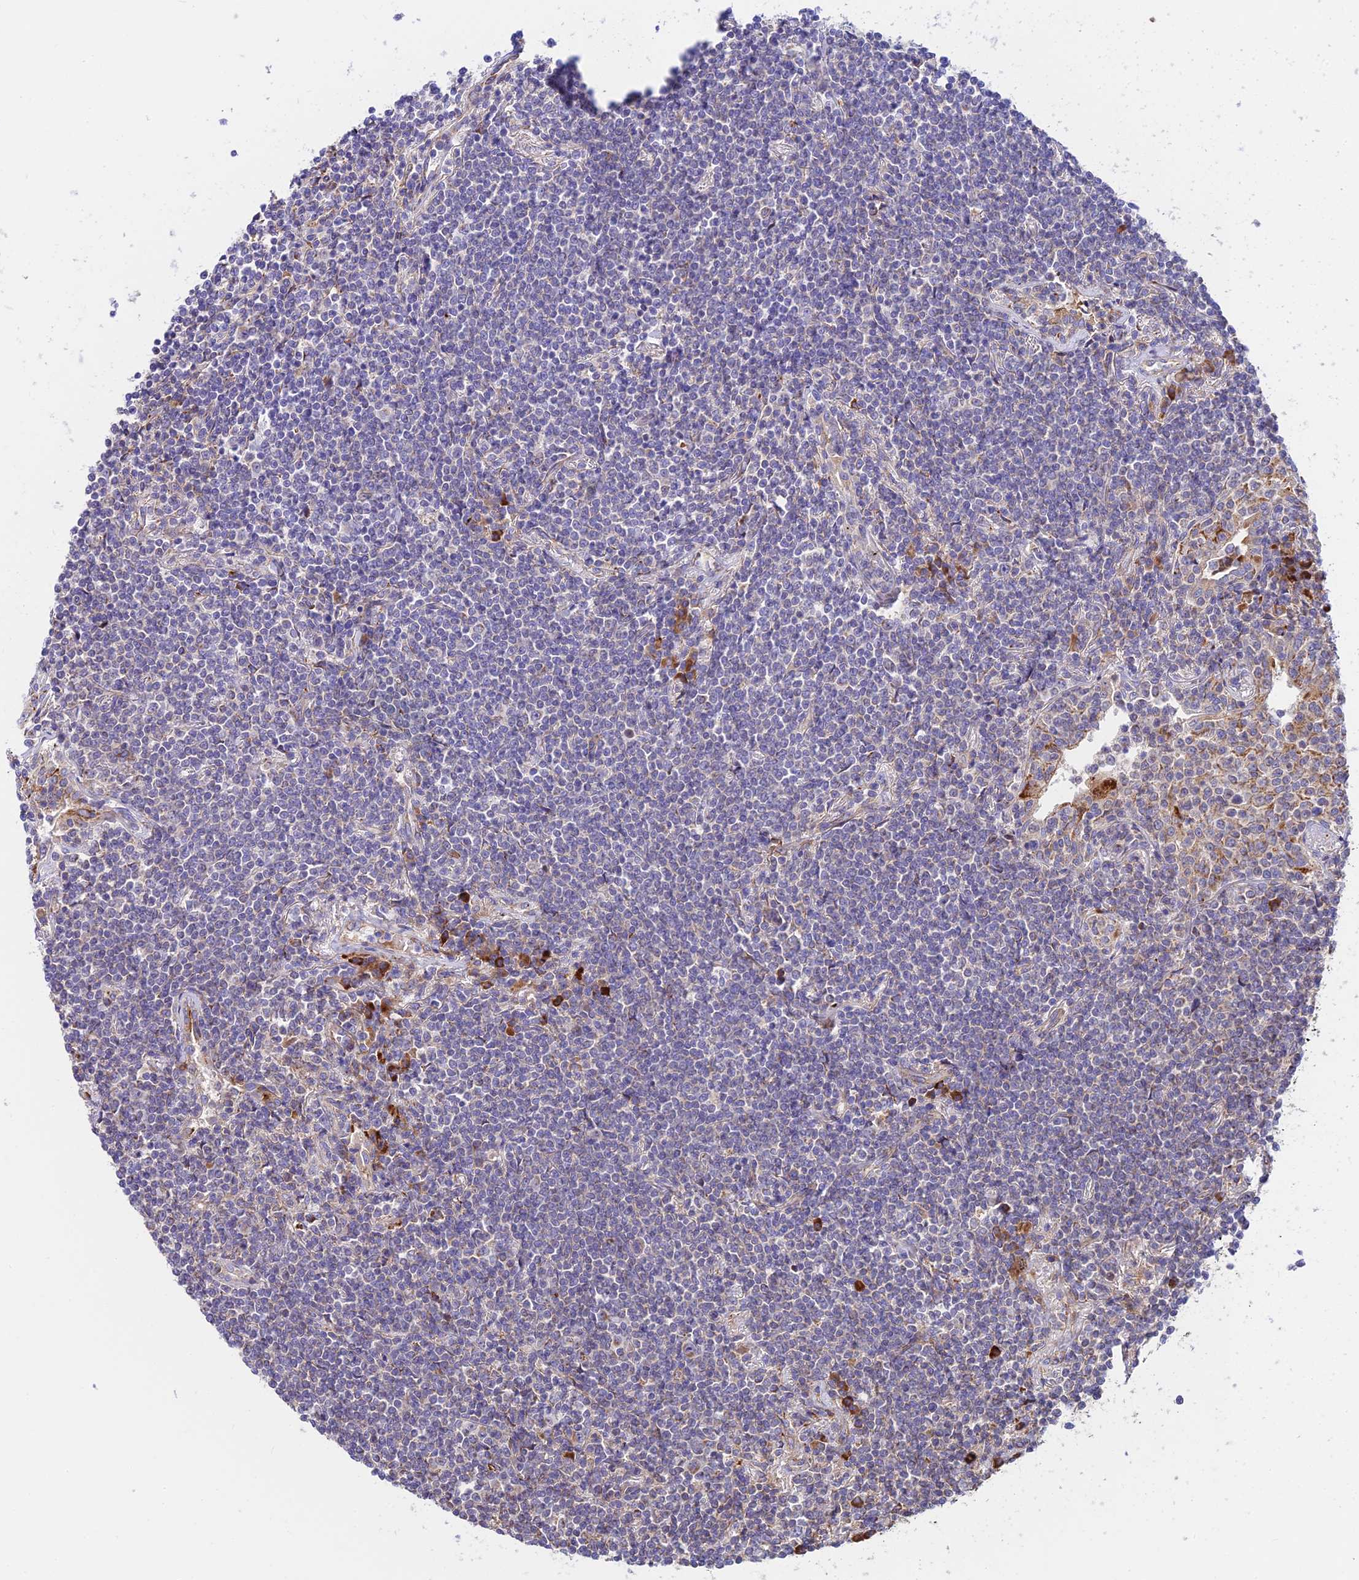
{"staining": {"intensity": "negative", "quantity": "none", "location": "none"}, "tissue": "lymphoma", "cell_type": "Tumor cells", "image_type": "cancer", "snomed": [{"axis": "morphology", "description": "Malignant lymphoma, non-Hodgkin's type, Low grade"}, {"axis": "topography", "description": "Lung"}], "caption": "IHC image of lymphoma stained for a protein (brown), which exhibits no expression in tumor cells.", "gene": "VPS13C", "patient": {"sex": "female", "age": 71}}